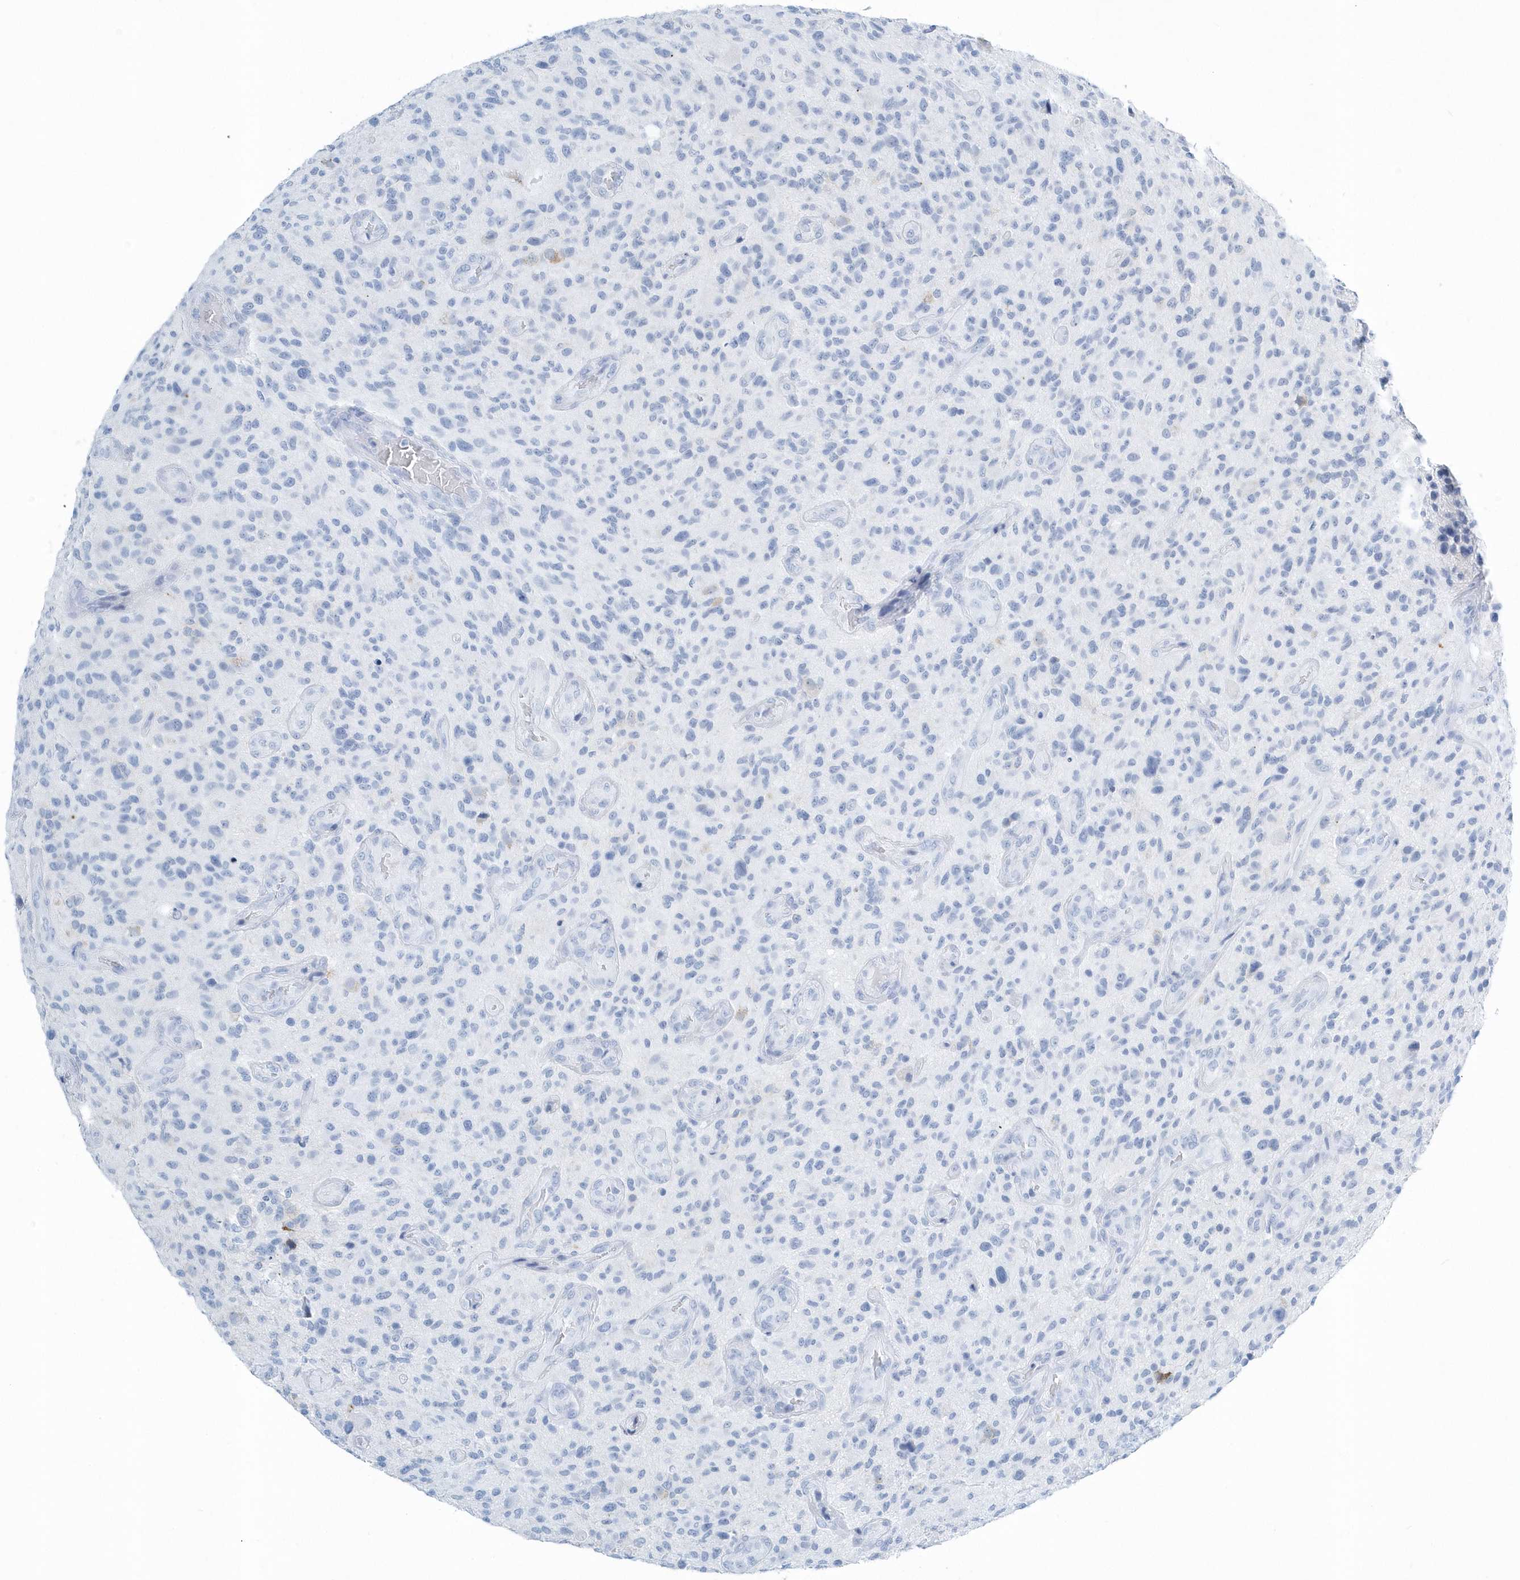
{"staining": {"intensity": "negative", "quantity": "none", "location": "none"}, "tissue": "glioma", "cell_type": "Tumor cells", "image_type": "cancer", "snomed": [{"axis": "morphology", "description": "Glioma, malignant, High grade"}, {"axis": "topography", "description": "Brain"}], "caption": "This is a histopathology image of IHC staining of high-grade glioma (malignant), which shows no staining in tumor cells.", "gene": "PTPRO", "patient": {"sex": "male", "age": 47}}